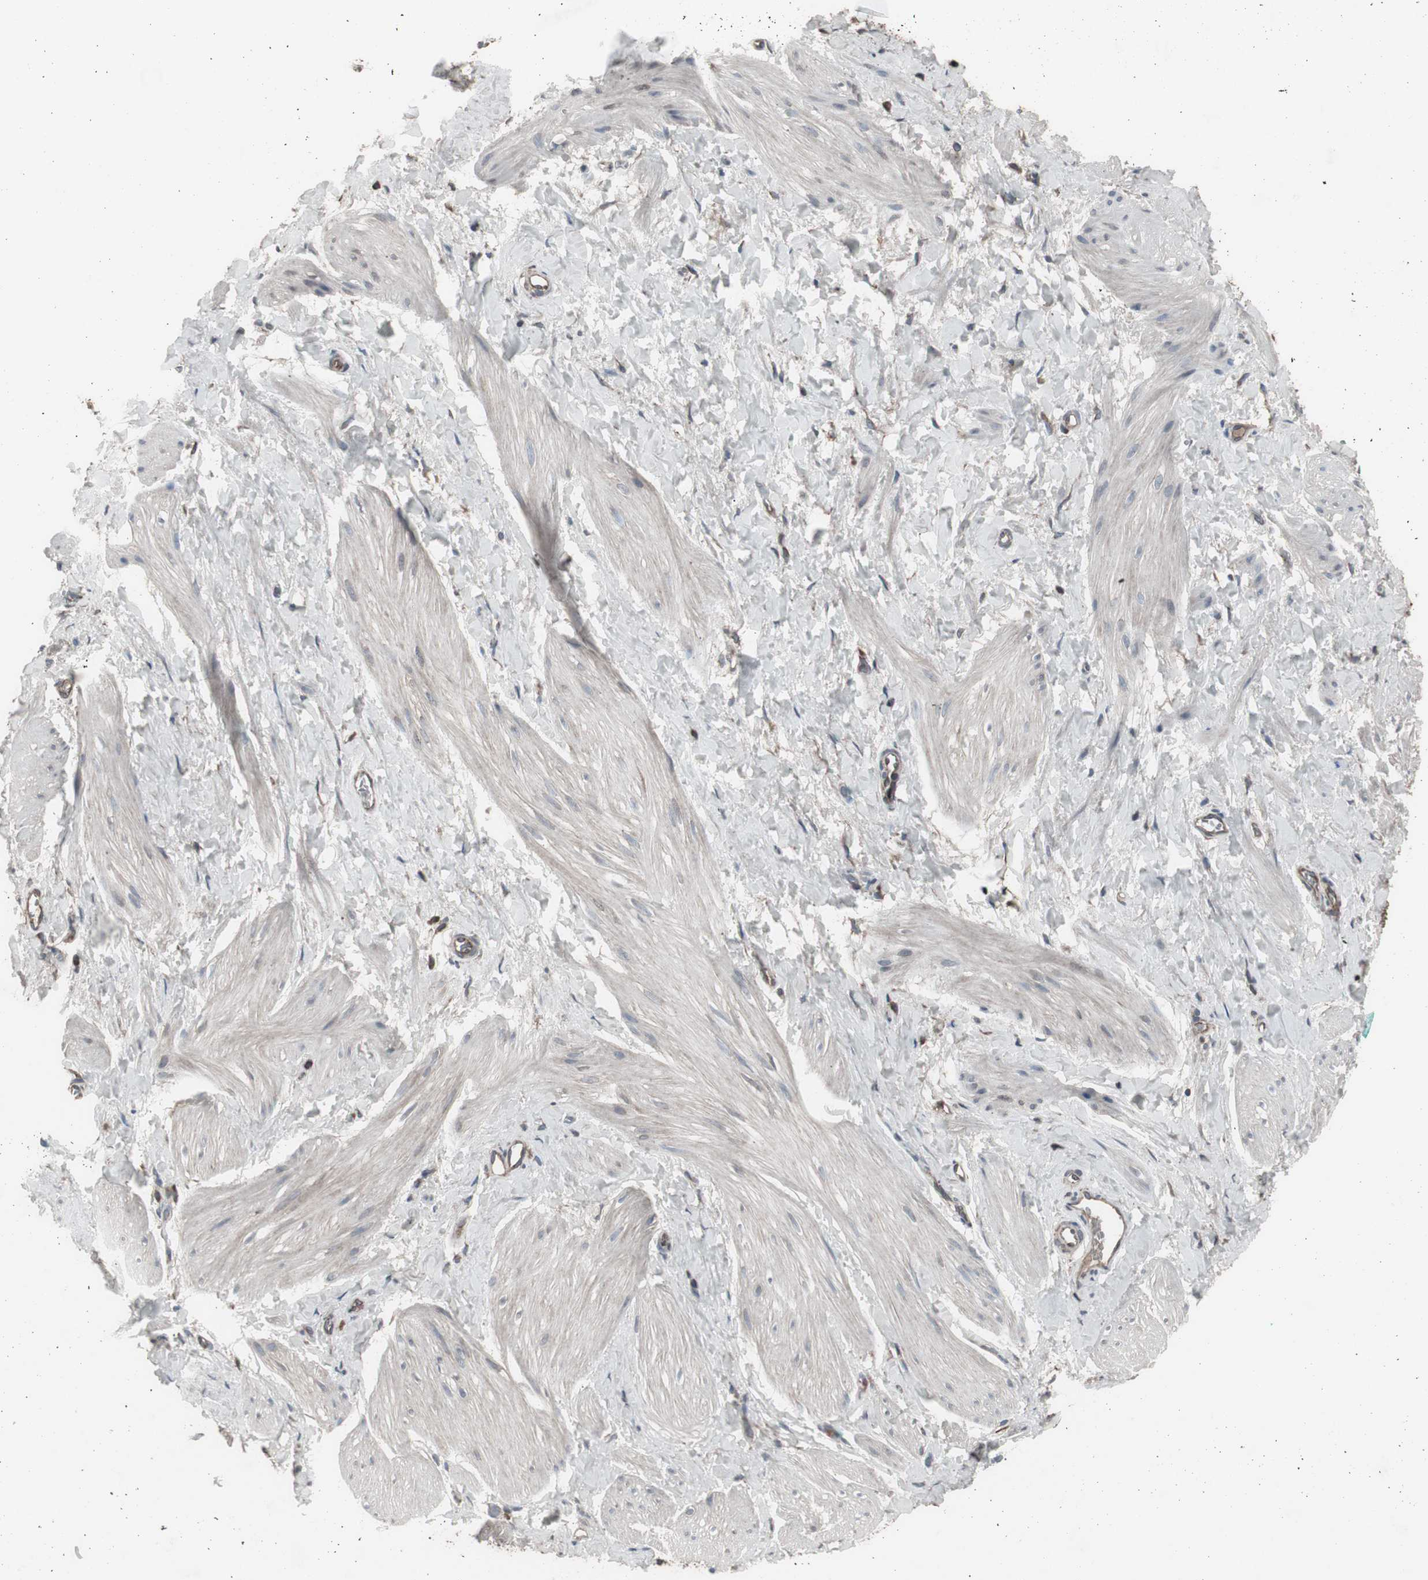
{"staining": {"intensity": "negative", "quantity": "none", "location": "none"}, "tissue": "smooth muscle", "cell_type": "Smooth muscle cells", "image_type": "normal", "snomed": [{"axis": "morphology", "description": "Normal tissue, NOS"}, {"axis": "topography", "description": "Smooth muscle"}], "caption": "An immunohistochemistry (IHC) image of unremarkable smooth muscle is shown. There is no staining in smooth muscle cells of smooth muscle.", "gene": "SSTR2", "patient": {"sex": "male", "age": 16}}